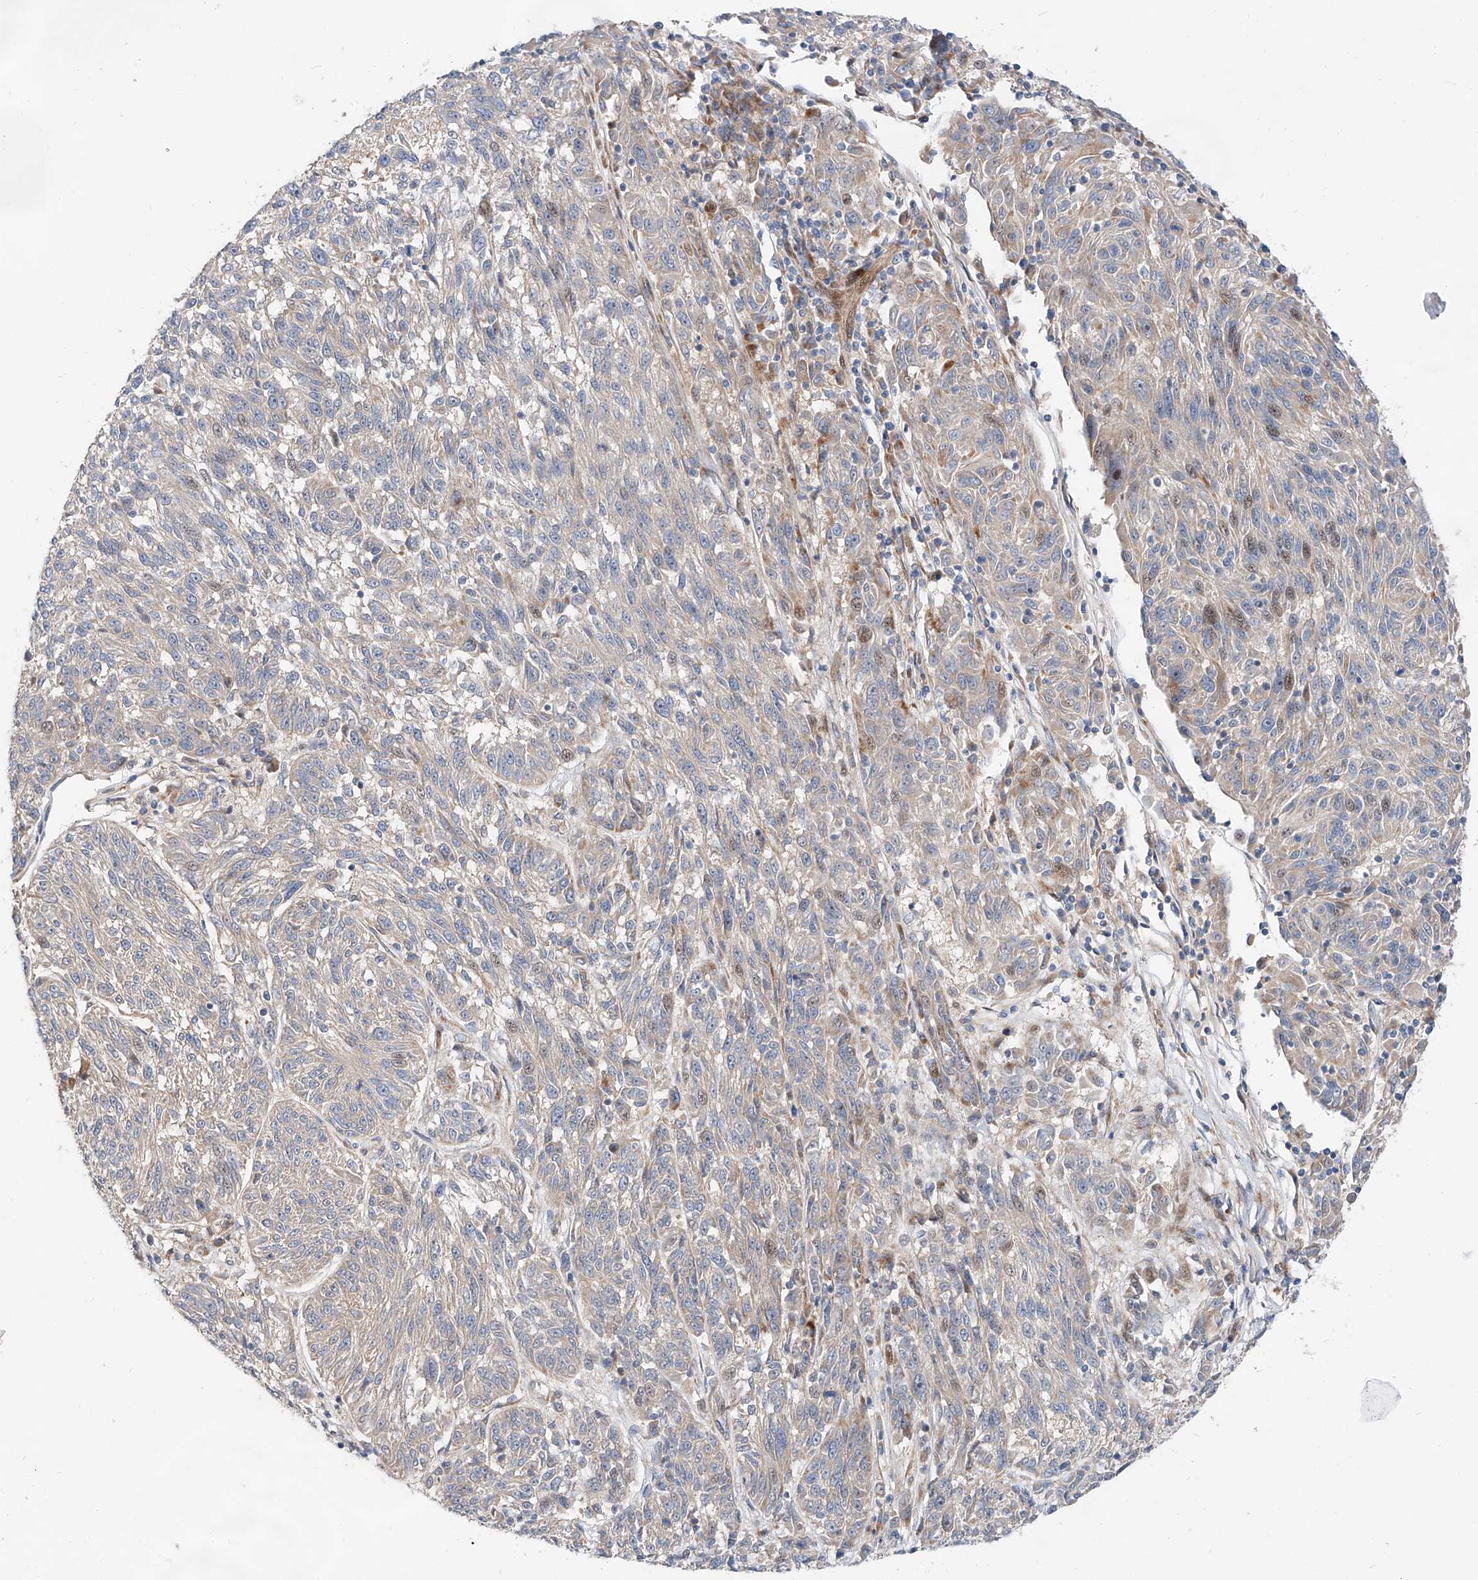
{"staining": {"intensity": "weak", "quantity": "<25%", "location": "cytoplasmic/membranous"}, "tissue": "melanoma", "cell_type": "Tumor cells", "image_type": "cancer", "snomed": [{"axis": "morphology", "description": "Malignant melanoma, NOS"}, {"axis": "topography", "description": "Skin"}], "caption": "An immunohistochemistry (IHC) micrograph of malignant melanoma is shown. There is no staining in tumor cells of malignant melanoma.", "gene": "USF3", "patient": {"sex": "male", "age": 53}}